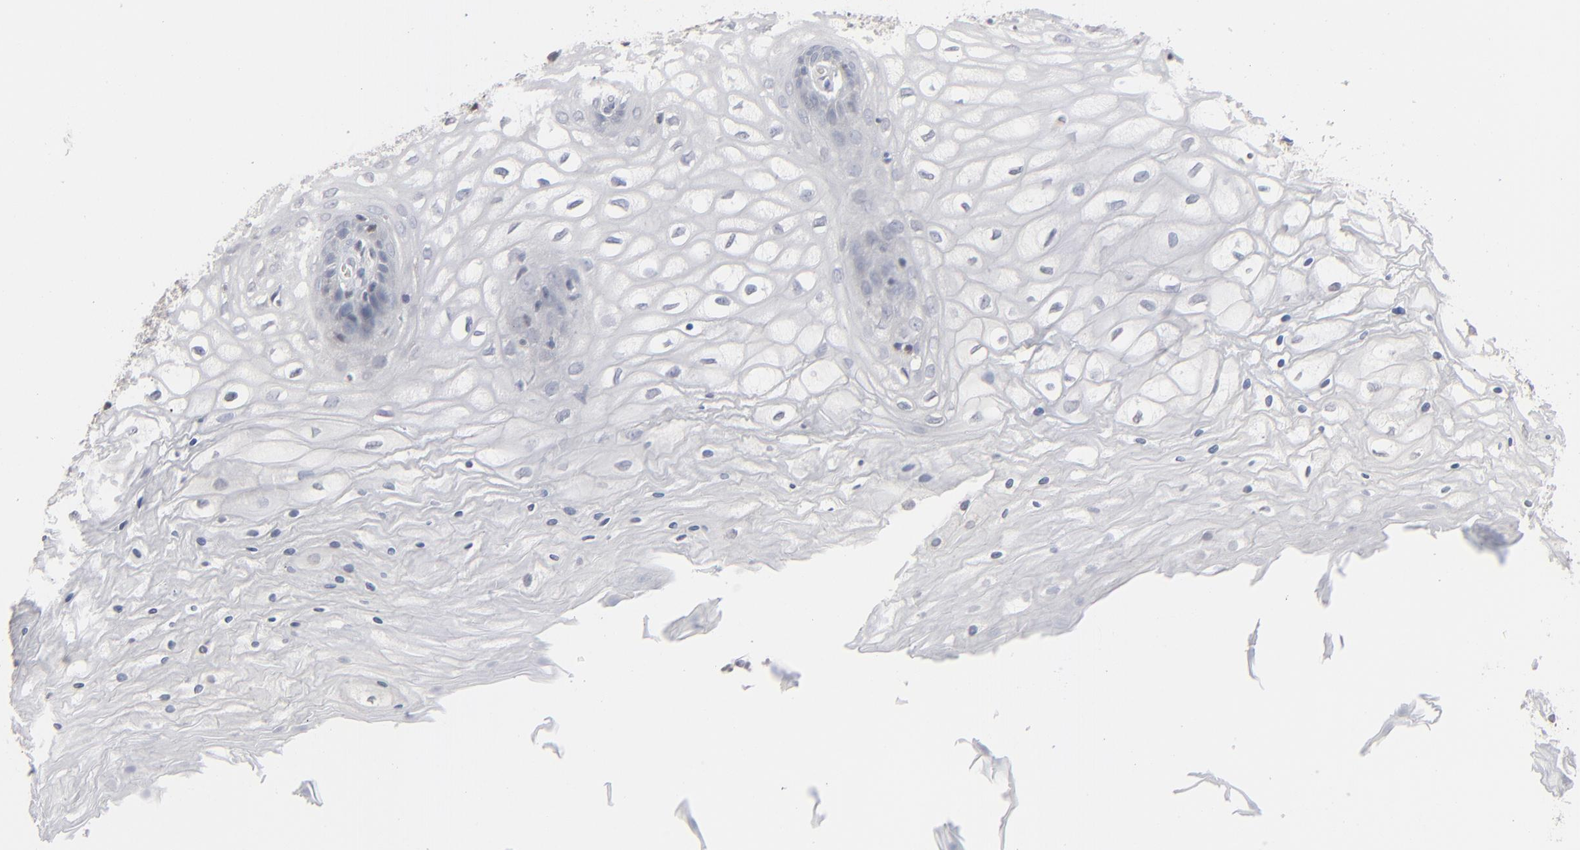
{"staining": {"intensity": "negative", "quantity": "none", "location": "none"}, "tissue": "vagina", "cell_type": "Squamous epithelial cells", "image_type": "normal", "snomed": [{"axis": "morphology", "description": "Normal tissue, NOS"}, {"axis": "topography", "description": "Vagina"}], "caption": "Squamous epithelial cells show no significant protein positivity in benign vagina. The staining is performed using DAB (3,3'-diaminobenzidine) brown chromogen with nuclei counter-stained in using hematoxylin.", "gene": "STAT4", "patient": {"sex": "female", "age": 34}}